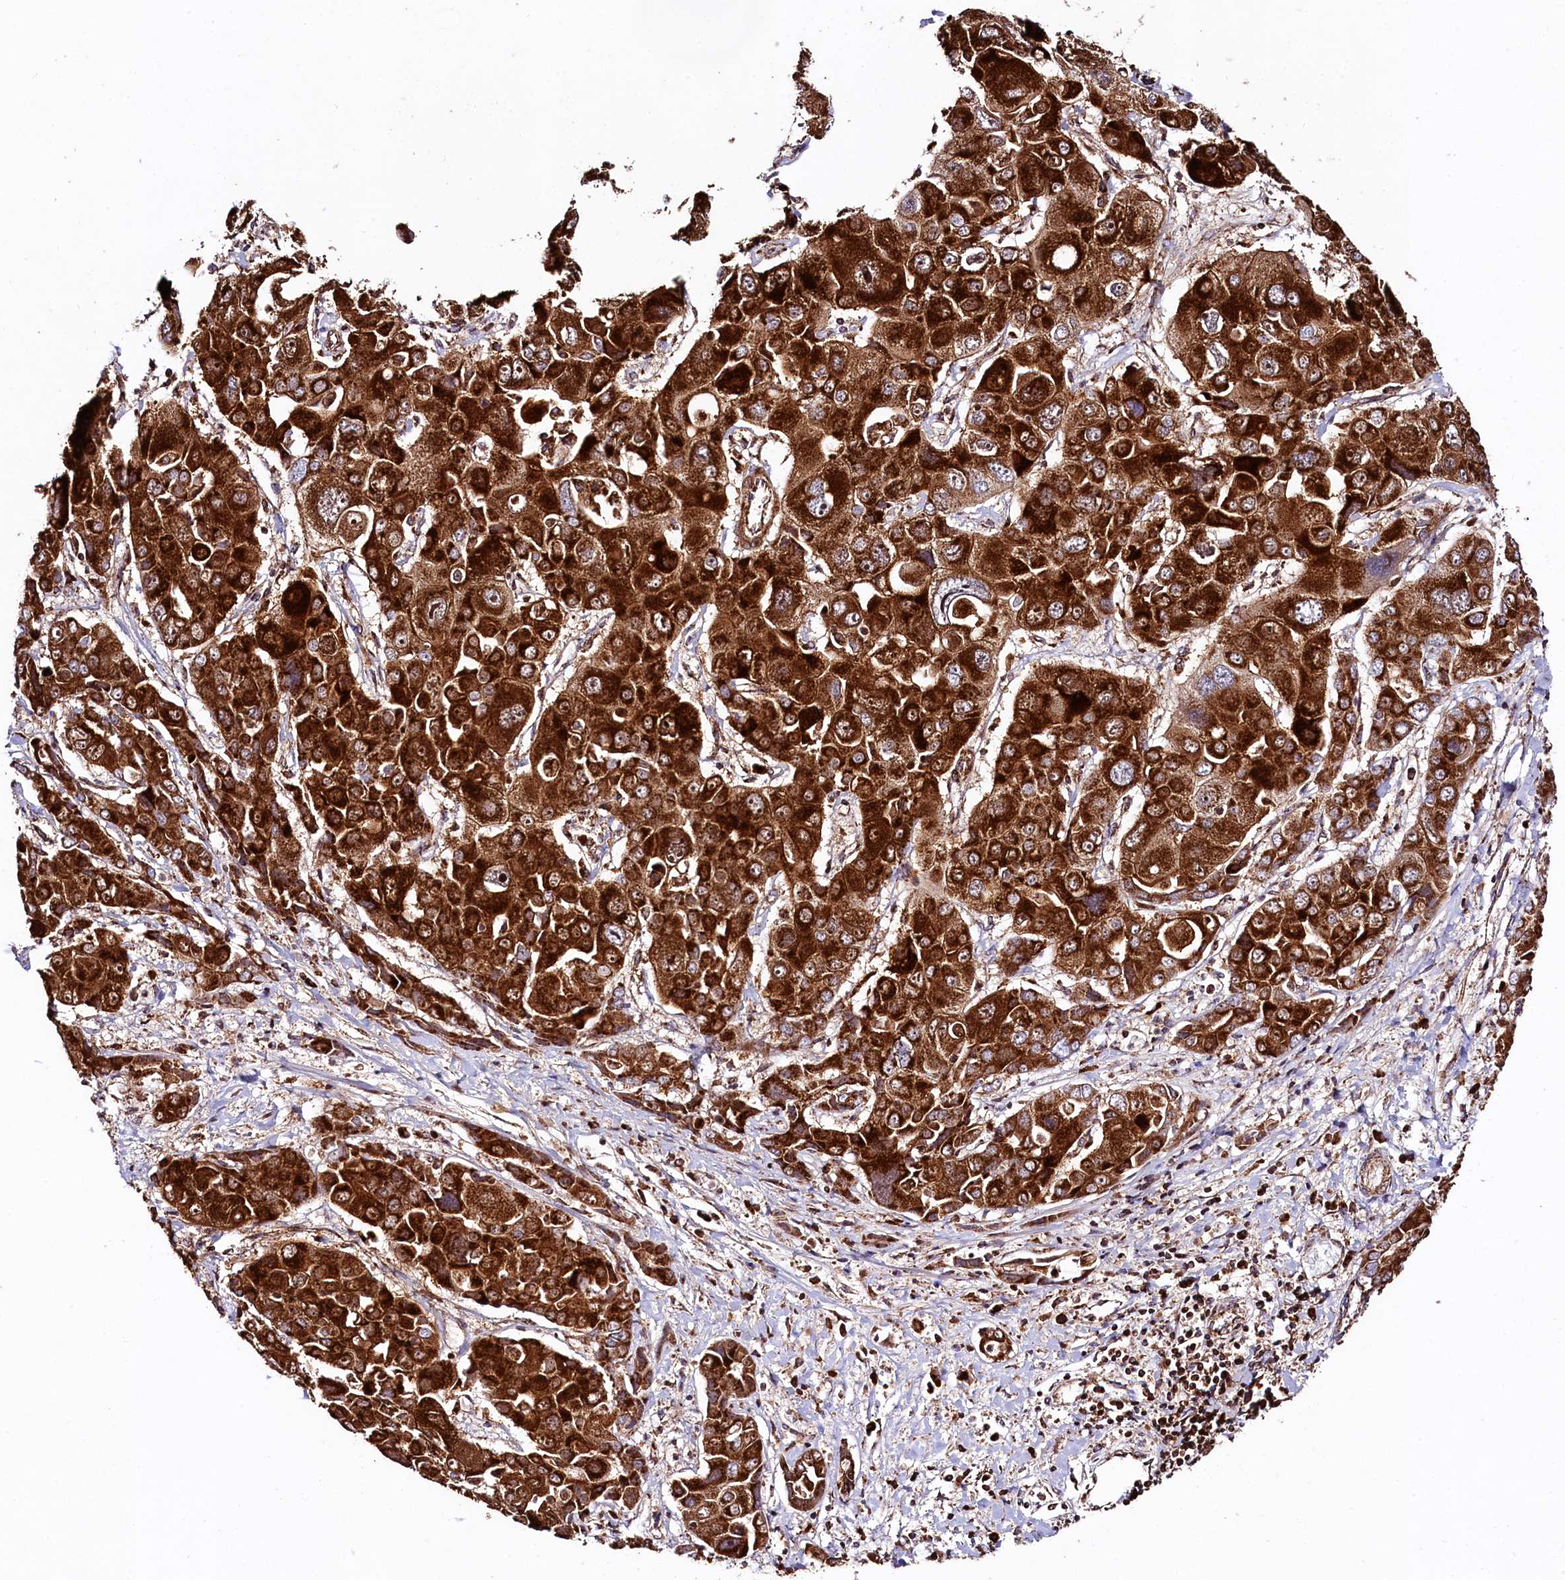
{"staining": {"intensity": "strong", "quantity": ">75%", "location": "cytoplasmic/membranous"}, "tissue": "liver cancer", "cell_type": "Tumor cells", "image_type": "cancer", "snomed": [{"axis": "morphology", "description": "Cholangiocarcinoma"}, {"axis": "topography", "description": "Liver"}], "caption": "The photomicrograph exhibits staining of liver cholangiocarcinoma, revealing strong cytoplasmic/membranous protein staining (brown color) within tumor cells.", "gene": "CLYBL", "patient": {"sex": "male", "age": 67}}